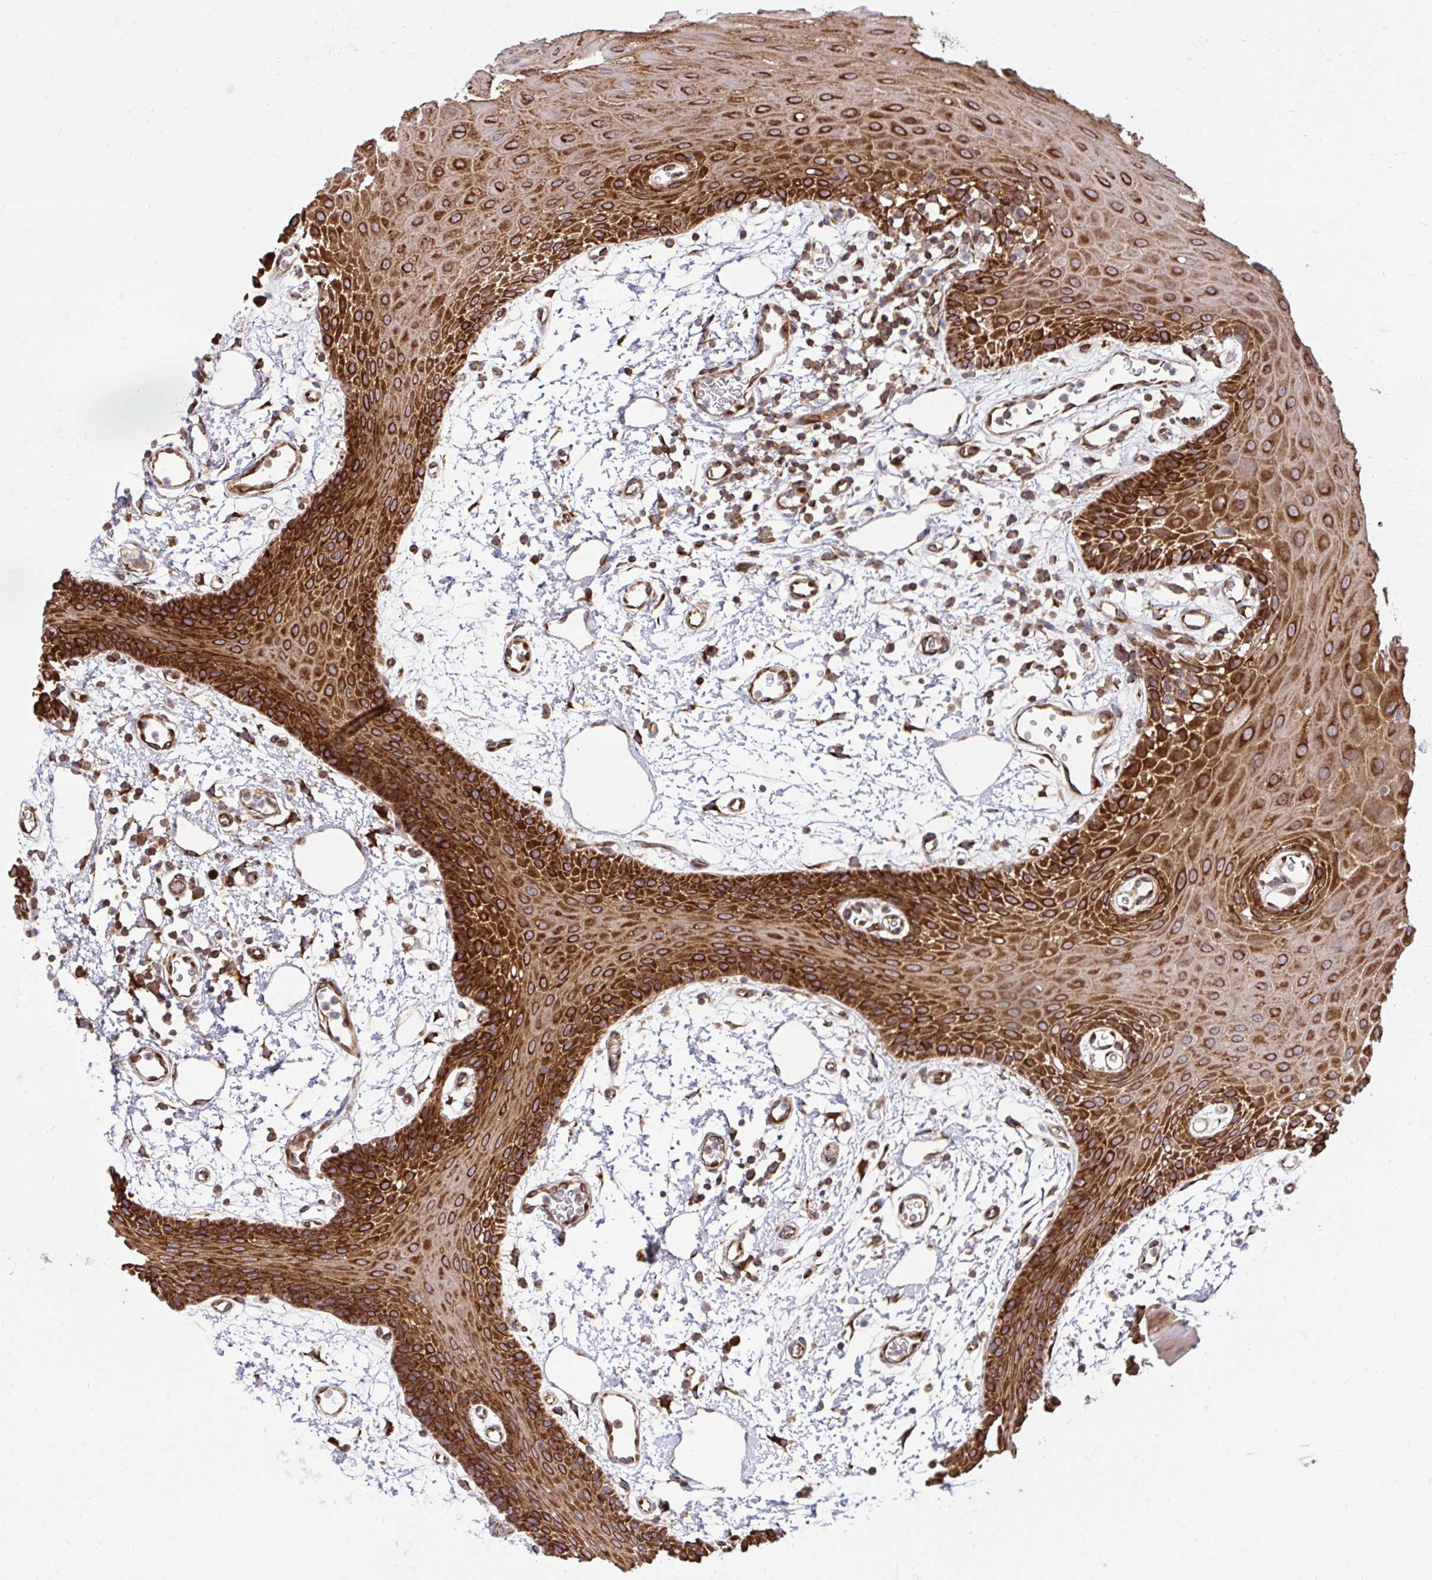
{"staining": {"intensity": "strong", "quantity": ">75%", "location": "cytoplasmic/membranous"}, "tissue": "oral mucosa", "cell_type": "Squamous epithelial cells", "image_type": "normal", "snomed": [{"axis": "morphology", "description": "Normal tissue, NOS"}, {"axis": "topography", "description": "Oral tissue"}], "caption": "High-power microscopy captured an immunohistochemistry histopathology image of unremarkable oral mucosa, revealing strong cytoplasmic/membranous positivity in about >75% of squamous epithelial cells. Using DAB (brown) and hematoxylin (blue) stains, captured at high magnification using brightfield microscopy.", "gene": "NMNAT3", "patient": {"sex": "female", "age": 59}}